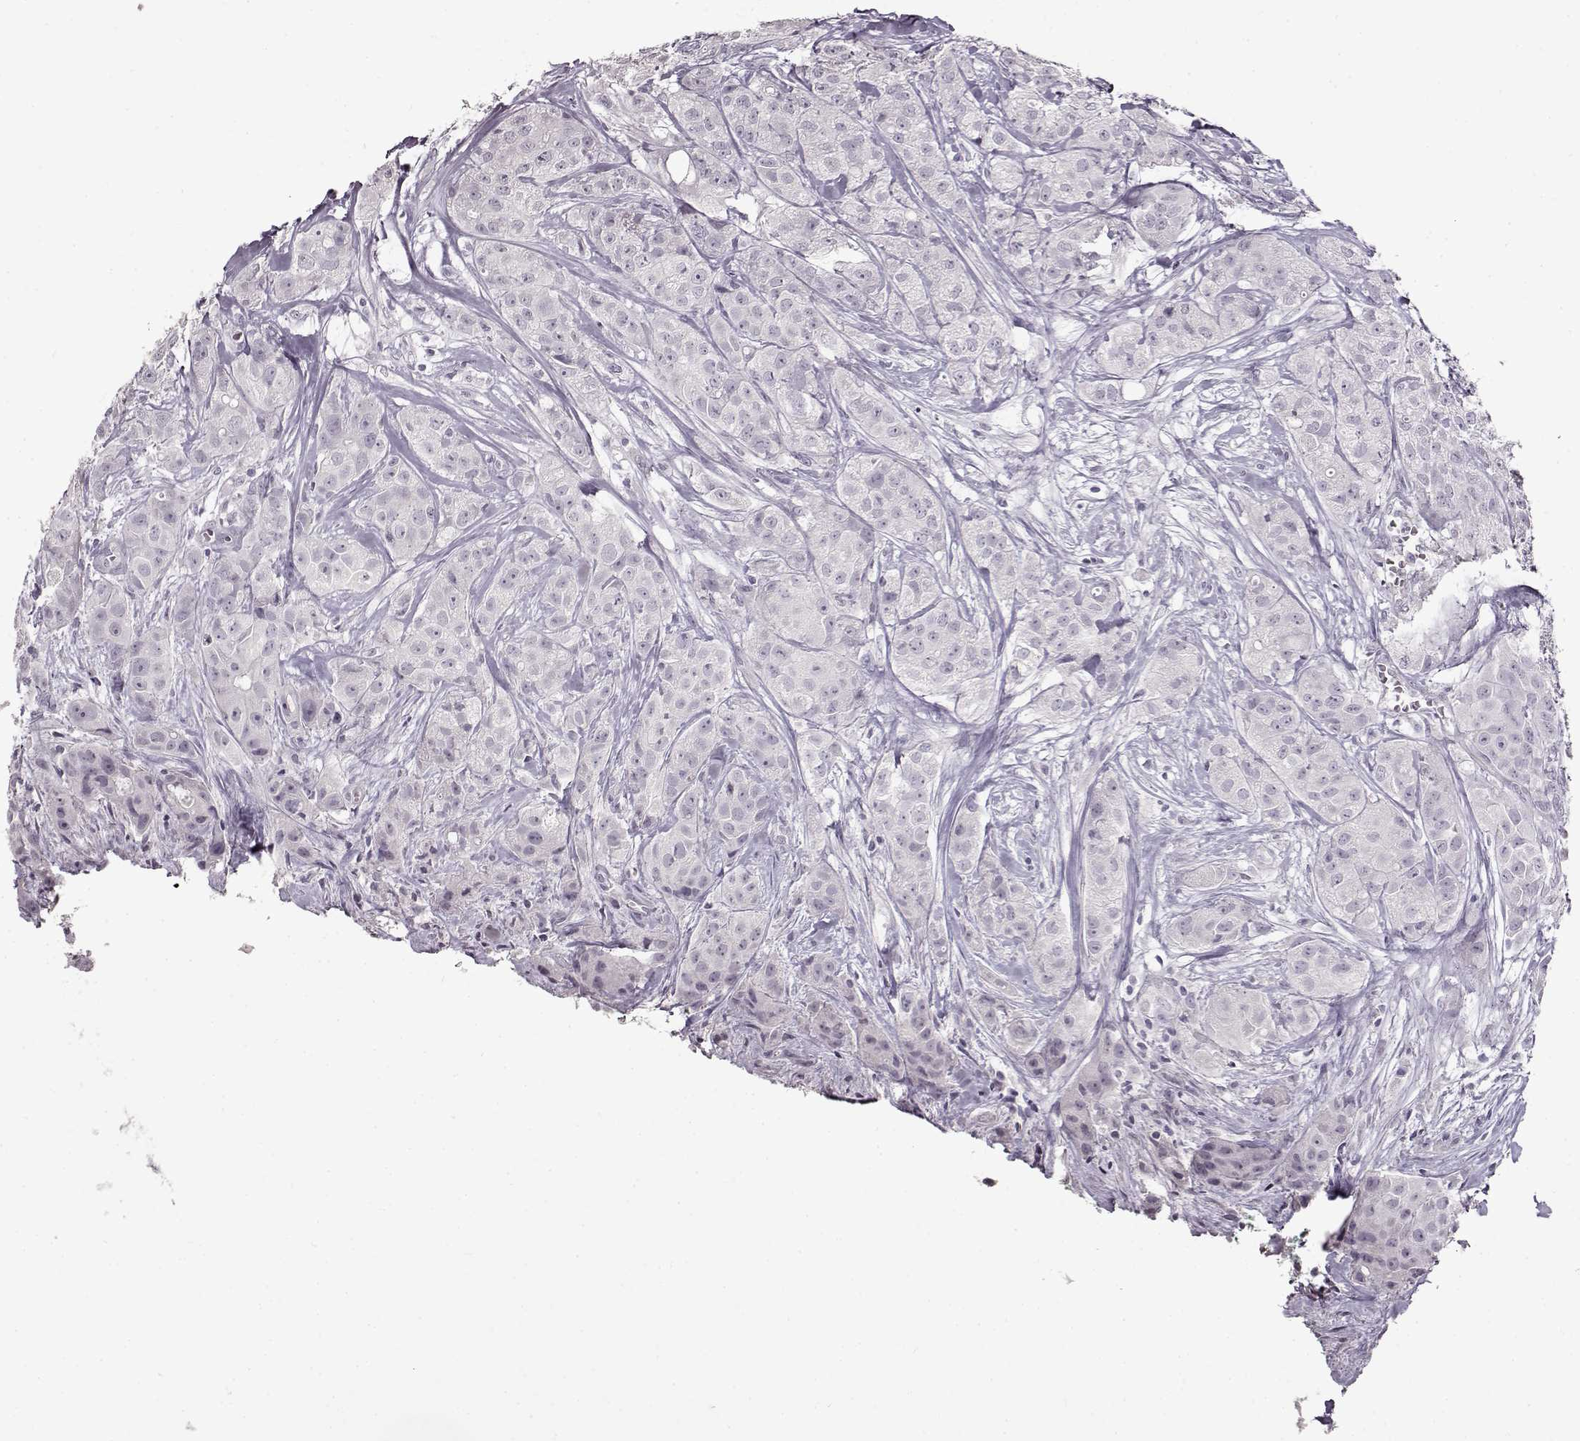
{"staining": {"intensity": "negative", "quantity": "none", "location": "none"}, "tissue": "breast cancer", "cell_type": "Tumor cells", "image_type": "cancer", "snomed": [{"axis": "morphology", "description": "Duct carcinoma"}, {"axis": "topography", "description": "Breast"}], "caption": "An immunohistochemistry micrograph of breast cancer is shown. There is no staining in tumor cells of breast cancer.", "gene": "FSHB", "patient": {"sex": "female", "age": 43}}